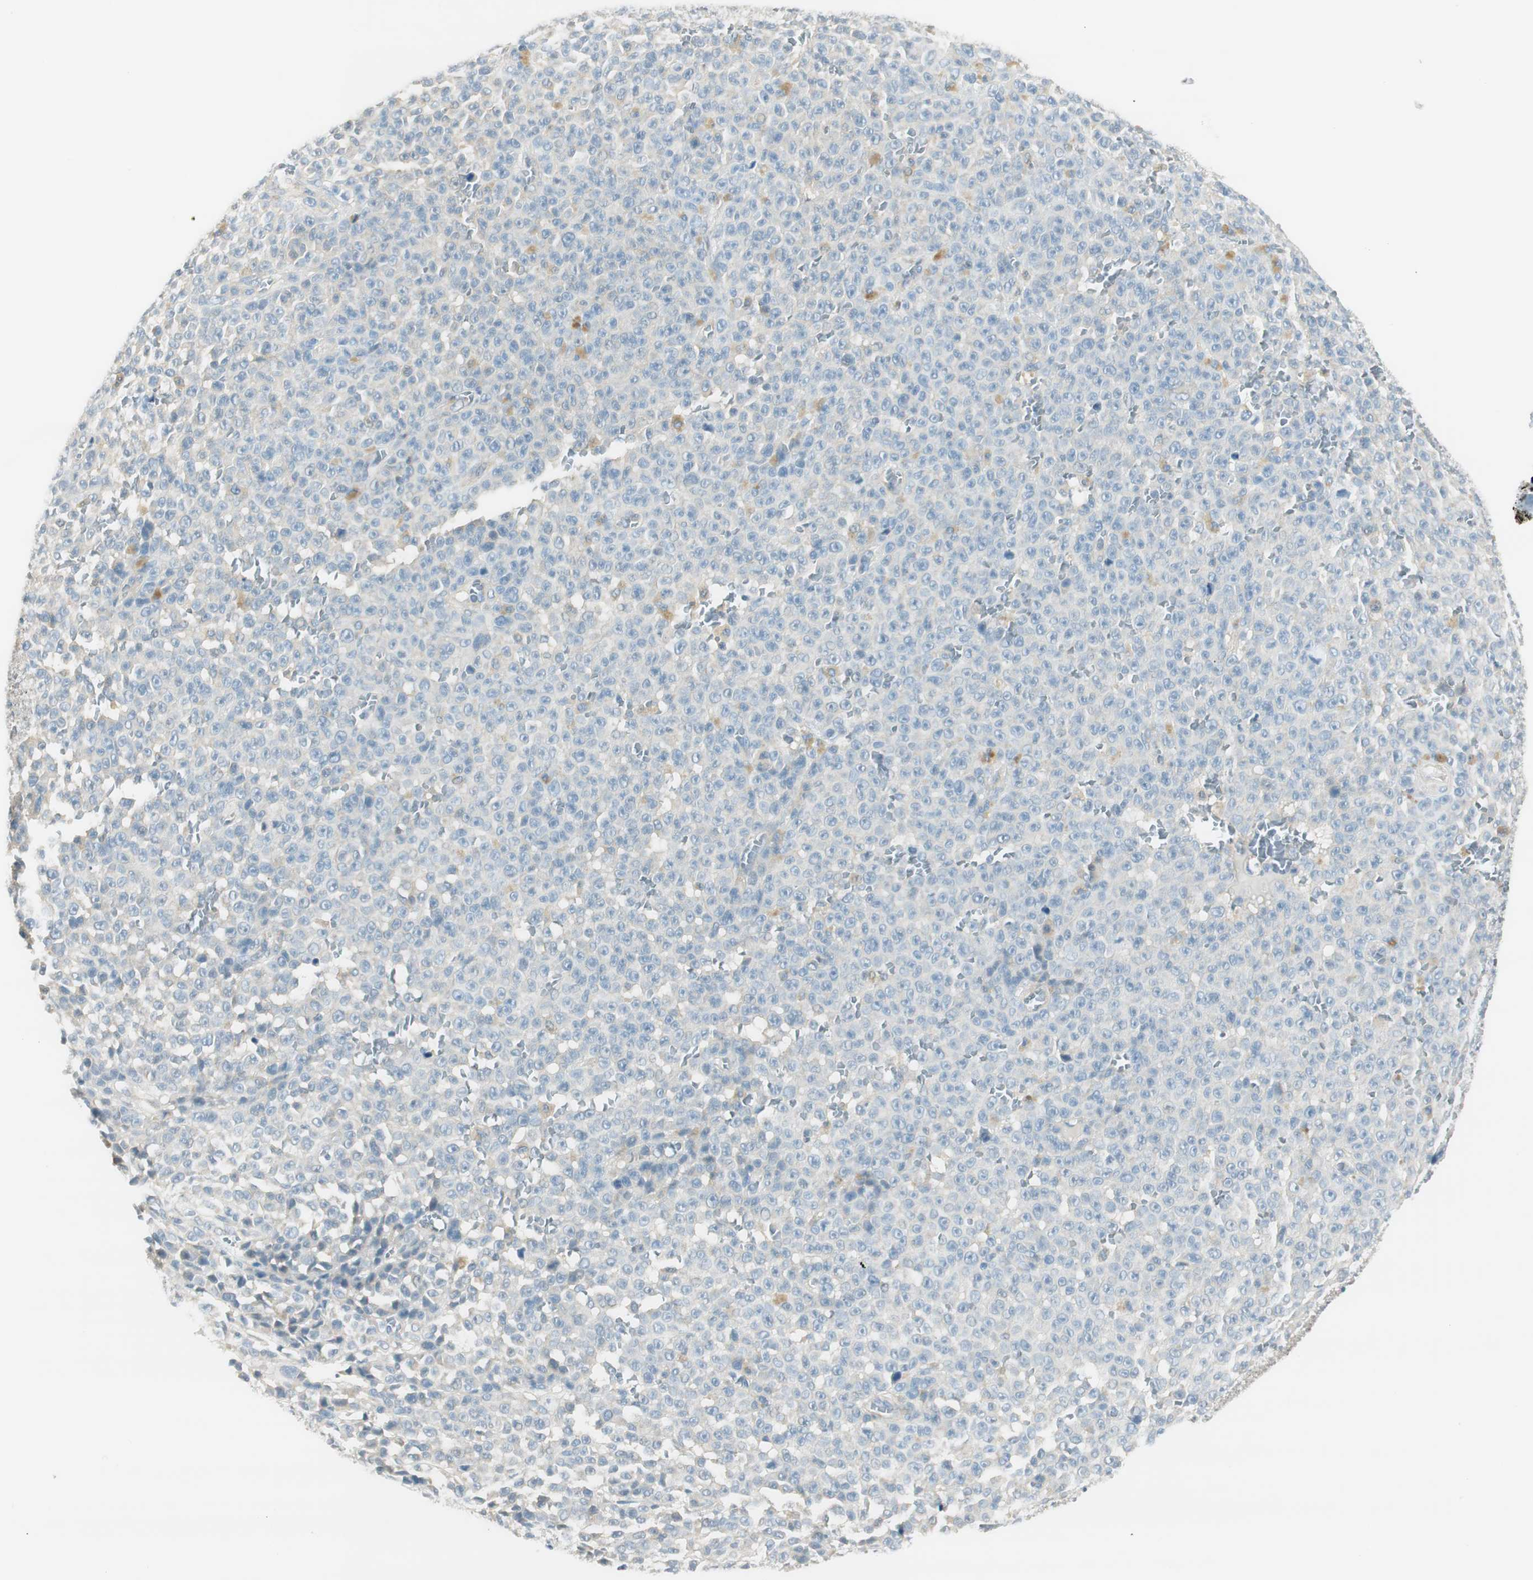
{"staining": {"intensity": "negative", "quantity": "none", "location": "none"}, "tissue": "melanoma", "cell_type": "Tumor cells", "image_type": "cancer", "snomed": [{"axis": "morphology", "description": "Malignant melanoma, NOS"}, {"axis": "topography", "description": "Skin"}], "caption": "Photomicrograph shows no significant protein expression in tumor cells of melanoma. Brightfield microscopy of IHC stained with DAB (brown) and hematoxylin (blue), captured at high magnification.", "gene": "TACR3", "patient": {"sex": "female", "age": 82}}